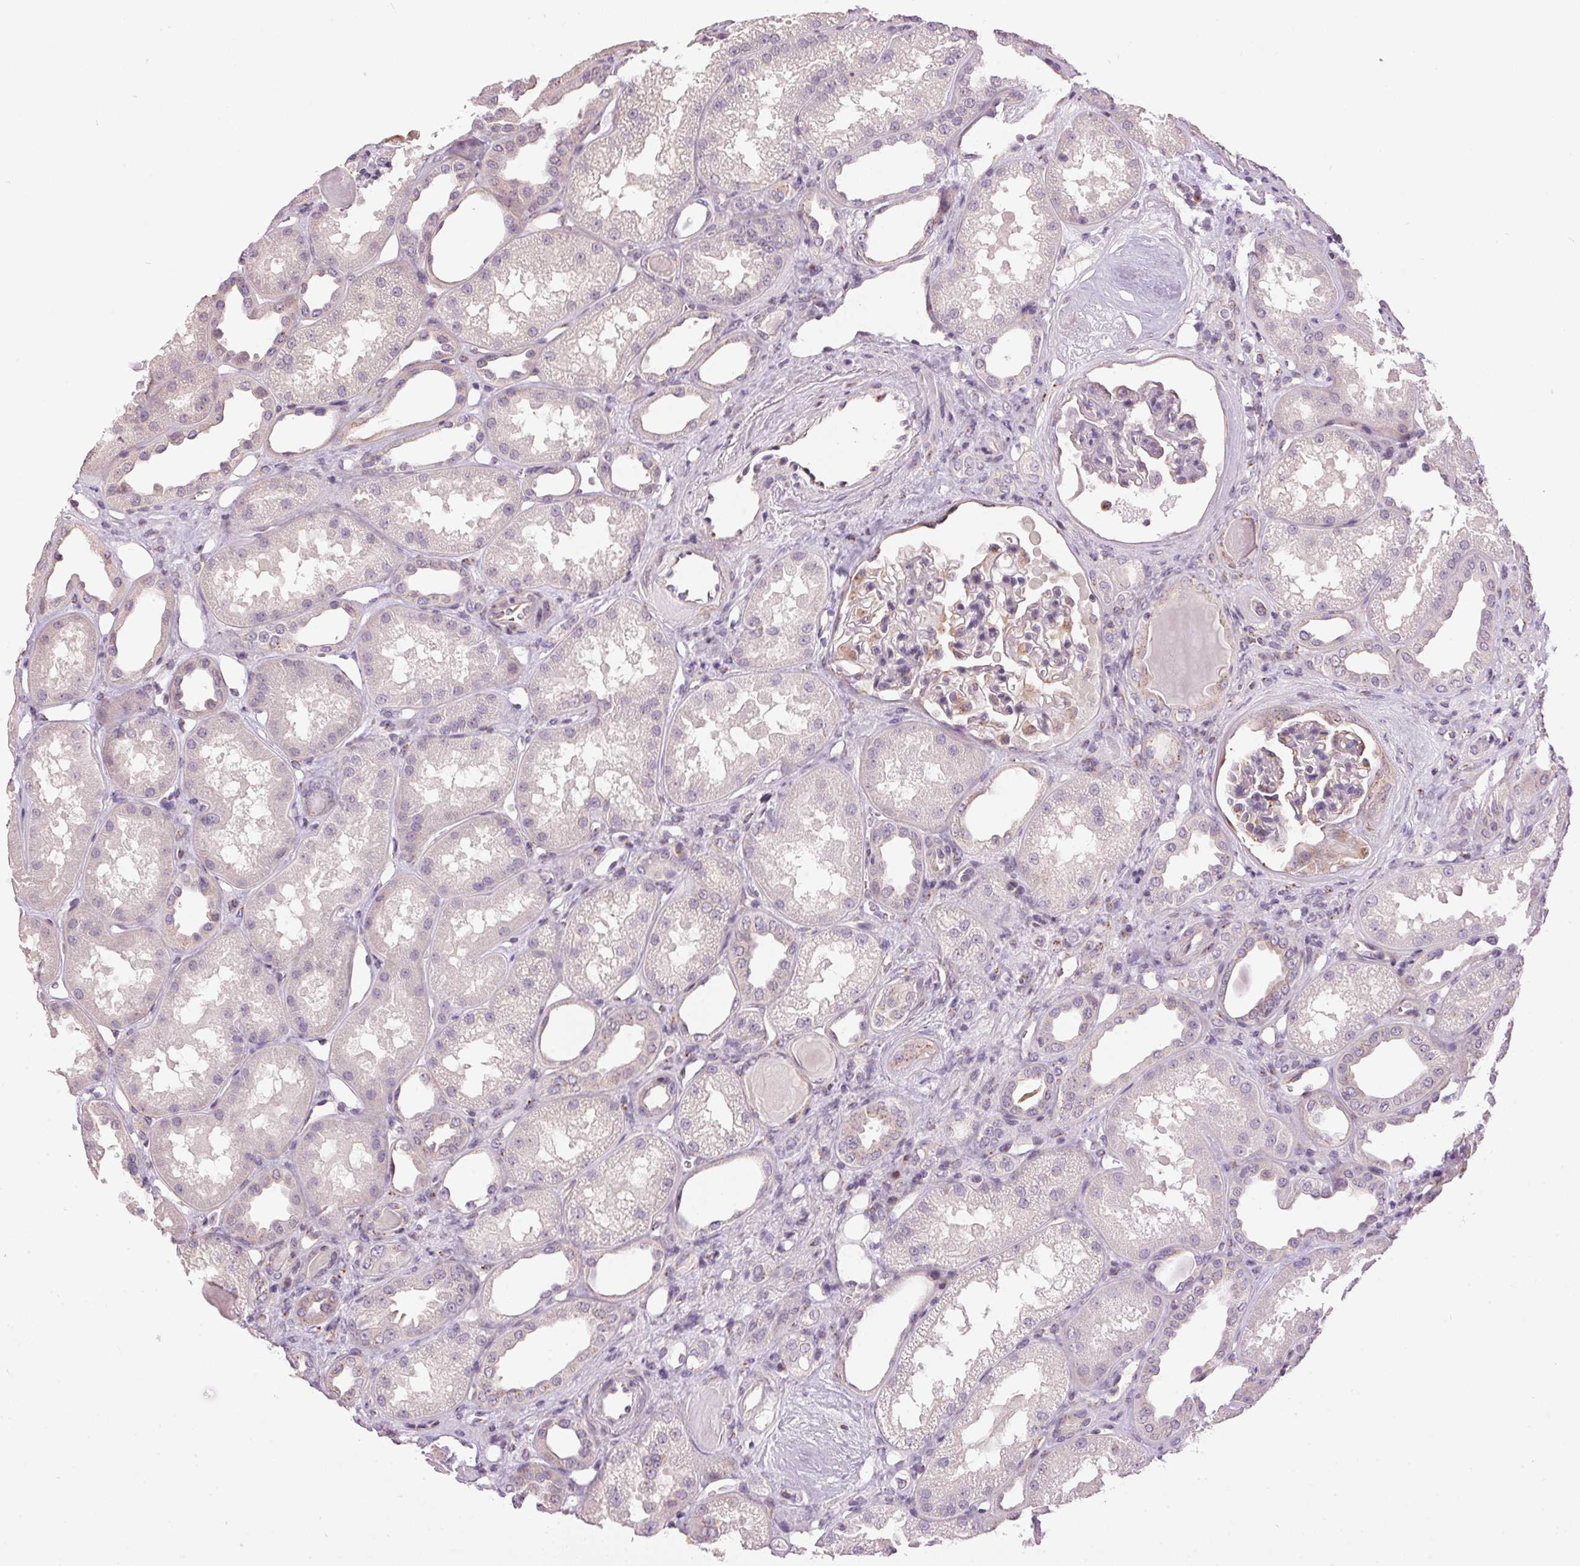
{"staining": {"intensity": "weak", "quantity": "<25%", "location": "cytoplasmic/membranous"}, "tissue": "kidney", "cell_type": "Cells in glomeruli", "image_type": "normal", "snomed": [{"axis": "morphology", "description": "Normal tissue, NOS"}, {"axis": "topography", "description": "Kidney"}], "caption": "The image exhibits no staining of cells in glomeruli in normal kidney.", "gene": "GOLPH3", "patient": {"sex": "male", "age": 61}}